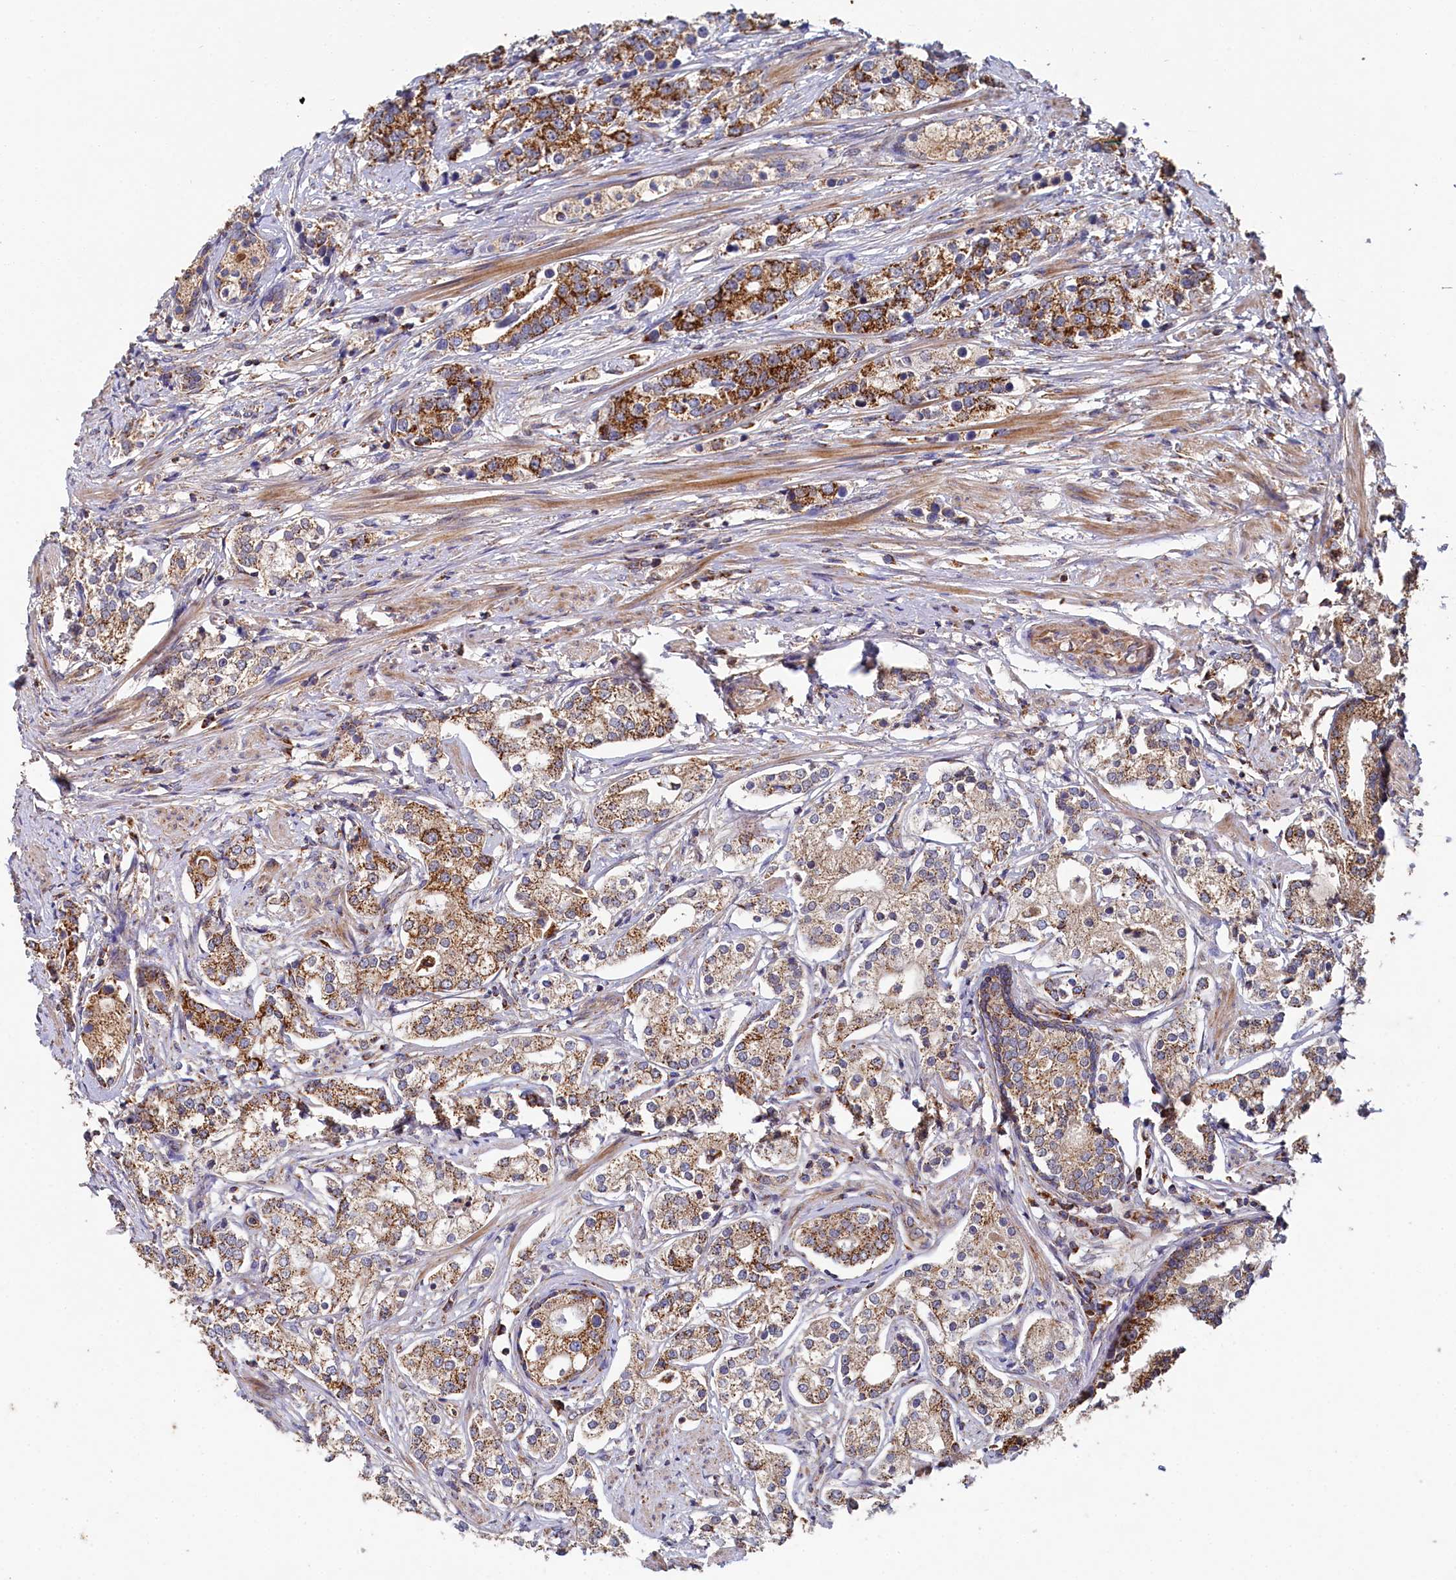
{"staining": {"intensity": "strong", "quantity": ">75%", "location": "cytoplasmic/membranous"}, "tissue": "prostate cancer", "cell_type": "Tumor cells", "image_type": "cancer", "snomed": [{"axis": "morphology", "description": "Adenocarcinoma, High grade"}, {"axis": "topography", "description": "Prostate"}], "caption": "Strong cytoplasmic/membranous protein expression is appreciated in approximately >75% of tumor cells in prostate adenocarcinoma (high-grade).", "gene": "HAUS2", "patient": {"sex": "male", "age": 69}}